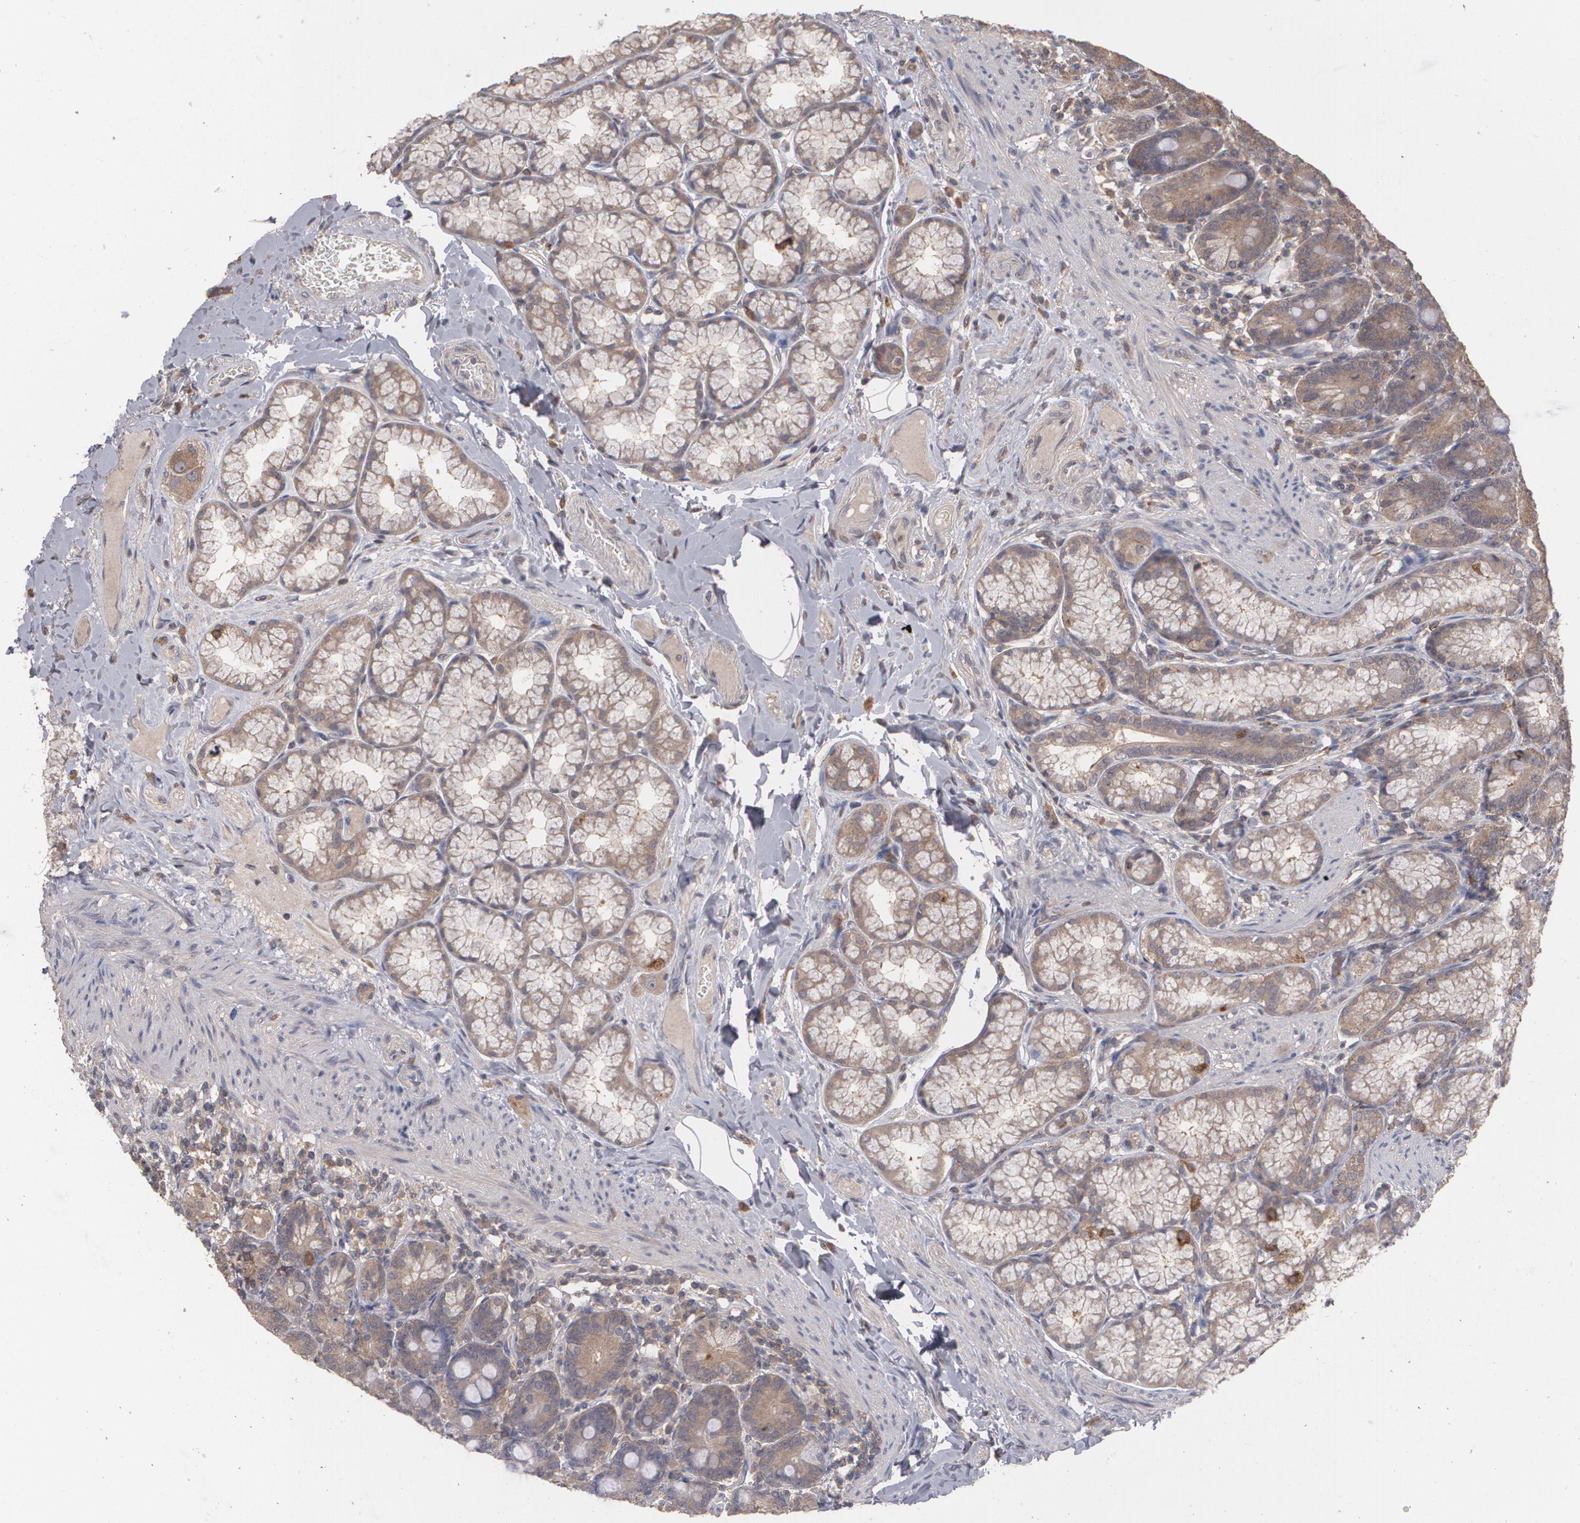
{"staining": {"intensity": "moderate", "quantity": ">75%", "location": "cytoplasmic/membranous"}, "tissue": "duodenum", "cell_type": "Glandular cells", "image_type": "normal", "snomed": [{"axis": "morphology", "description": "Normal tissue, NOS"}, {"axis": "topography", "description": "Duodenum"}], "caption": "Immunohistochemical staining of normal duodenum displays moderate cytoplasmic/membranous protein staining in about >75% of glandular cells.", "gene": "ARF6", "patient": {"sex": "female", "age": 64}}